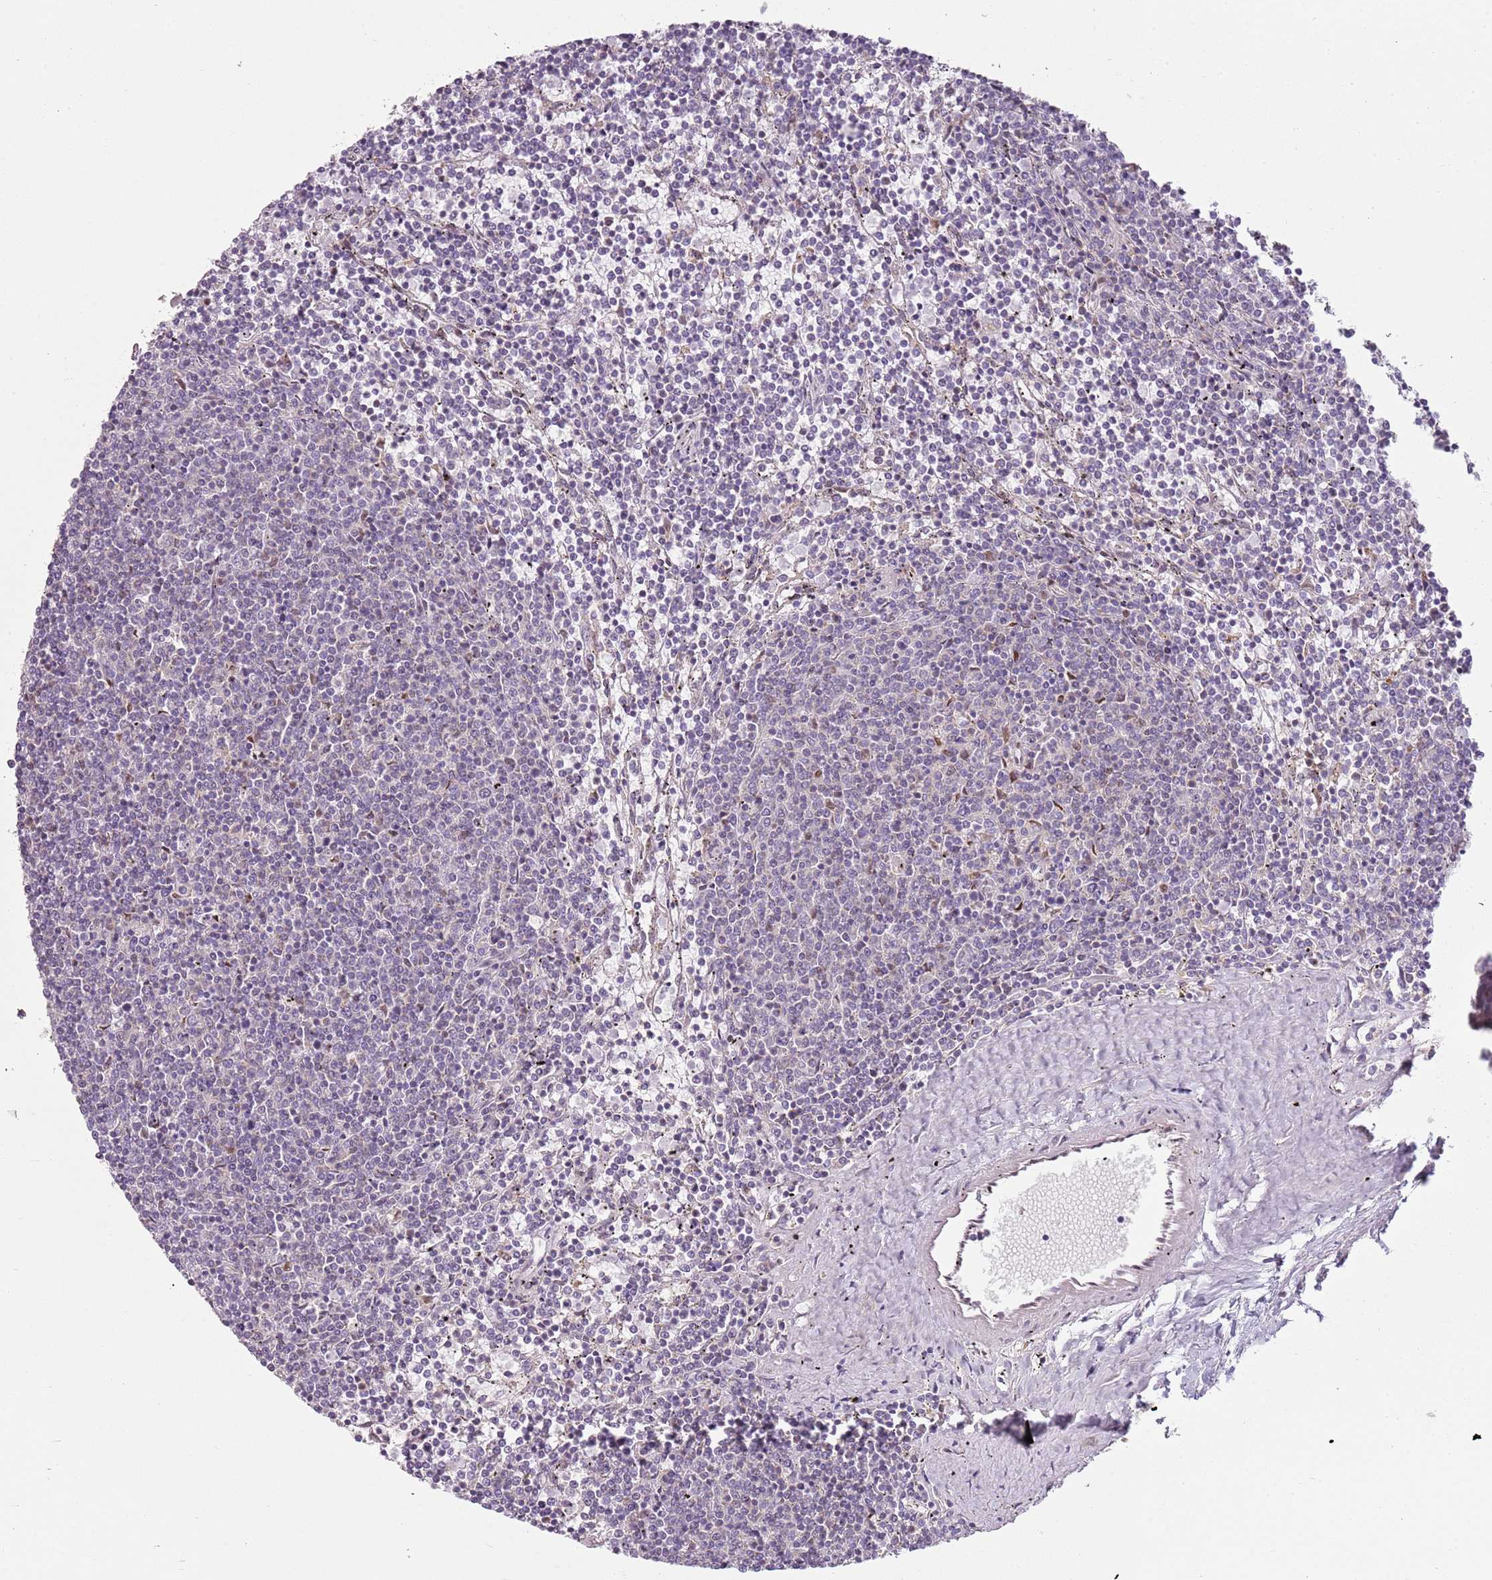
{"staining": {"intensity": "negative", "quantity": "none", "location": "none"}, "tissue": "lymphoma", "cell_type": "Tumor cells", "image_type": "cancer", "snomed": [{"axis": "morphology", "description": "Malignant lymphoma, non-Hodgkin's type, Low grade"}, {"axis": "topography", "description": "Spleen"}], "caption": "Immunohistochemistry of lymphoma demonstrates no expression in tumor cells.", "gene": "DEFB116", "patient": {"sex": "female", "age": 50}}